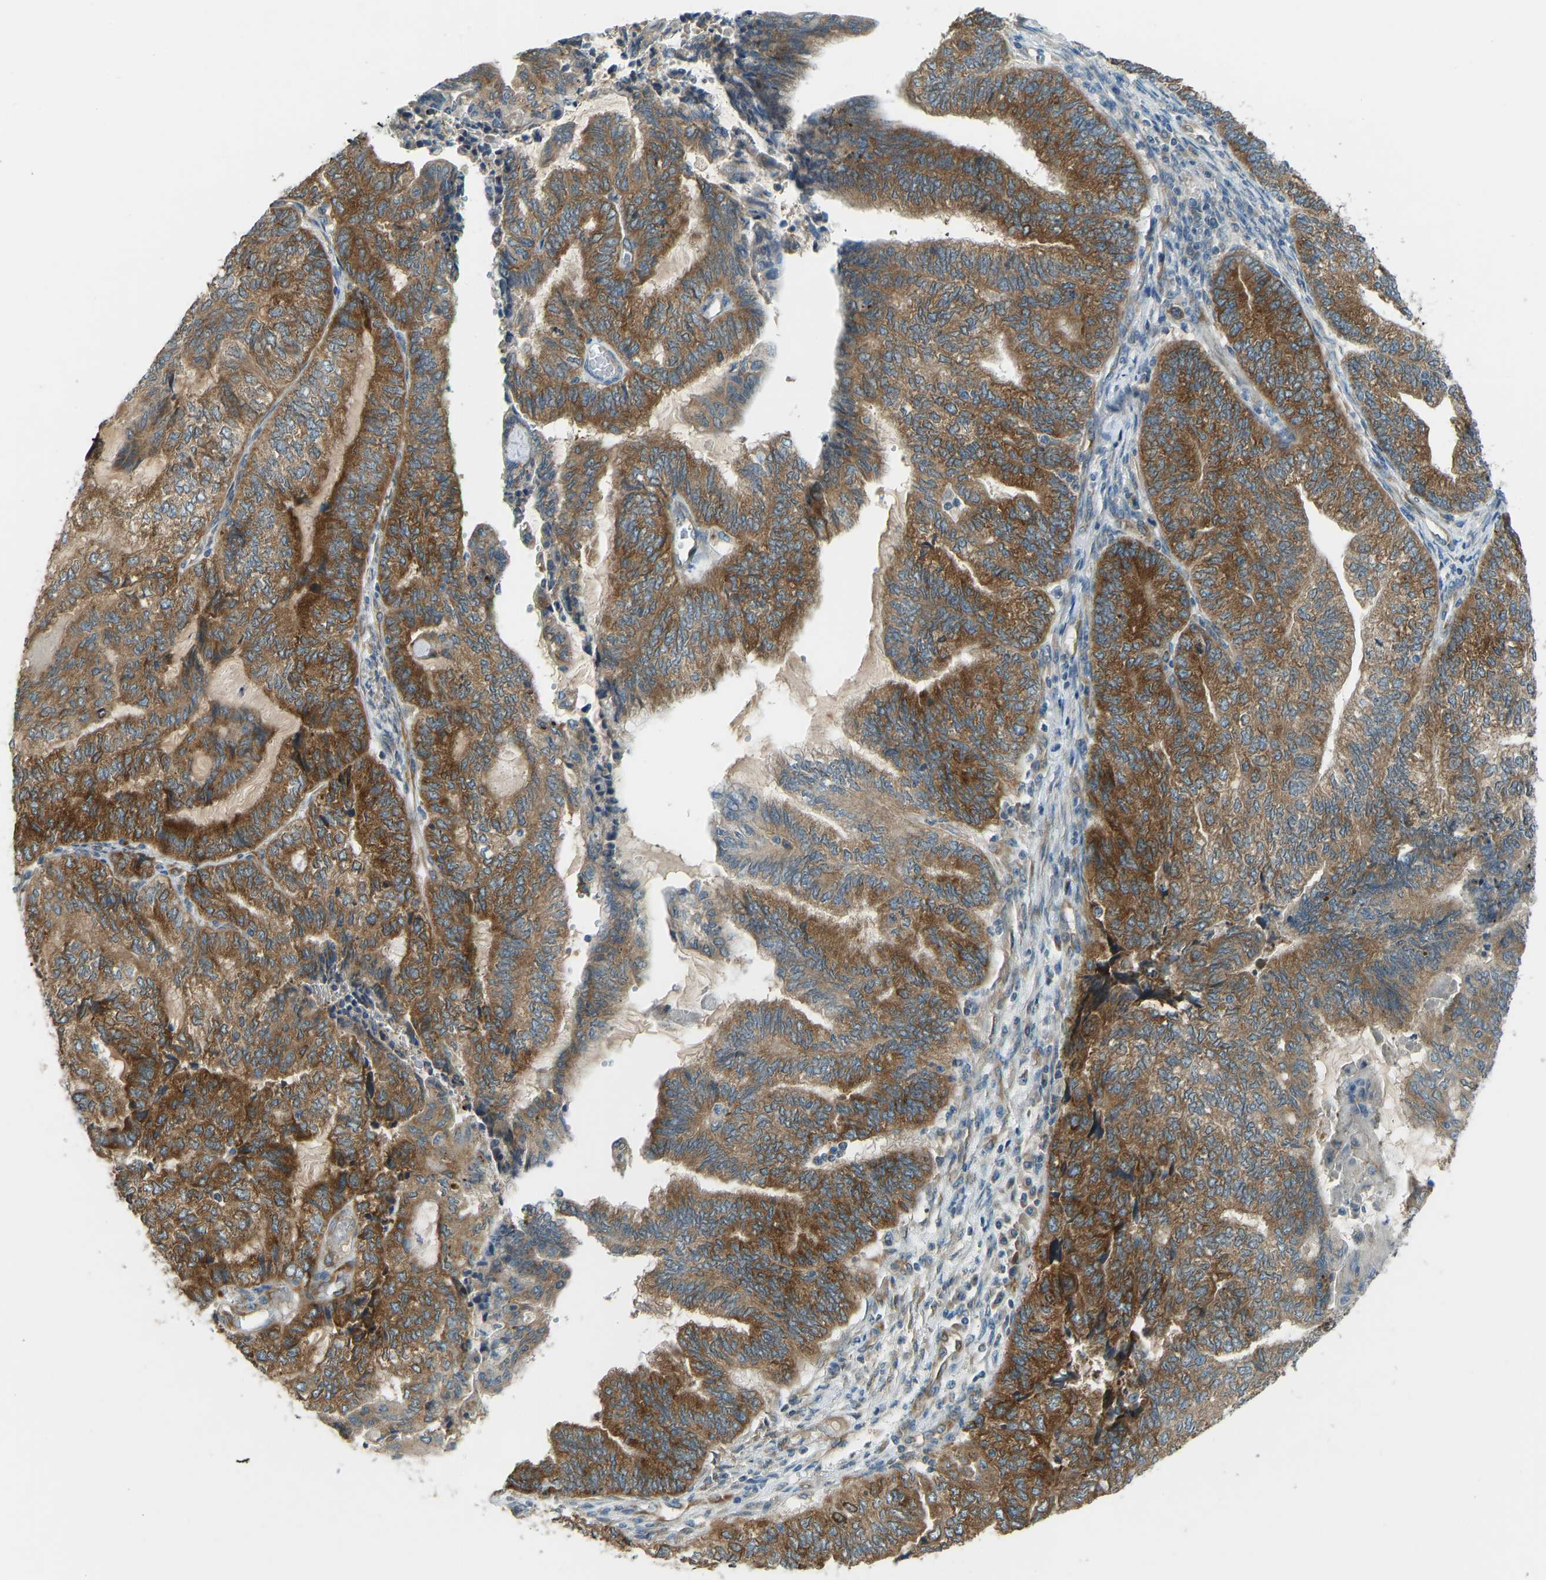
{"staining": {"intensity": "strong", "quantity": ">75%", "location": "cytoplasmic/membranous"}, "tissue": "endometrial cancer", "cell_type": "Tumor cells", "image_type": "cancer", "snomed": [{"axis": "morphology", "description": "Adenocarcinoma, NOS"}, {"axis": "topography", "description": "Uterus"}, {"axis": "topography", "description": "Endometrium"}], "caption": "The image shows a brown stain indicating the presence of a protein in the cytoplasmic/membranous of tumor cells in endometrial adenocarcinoma.", "gene": "STAU2", "patient": {"sex": "female", "age": 70}}